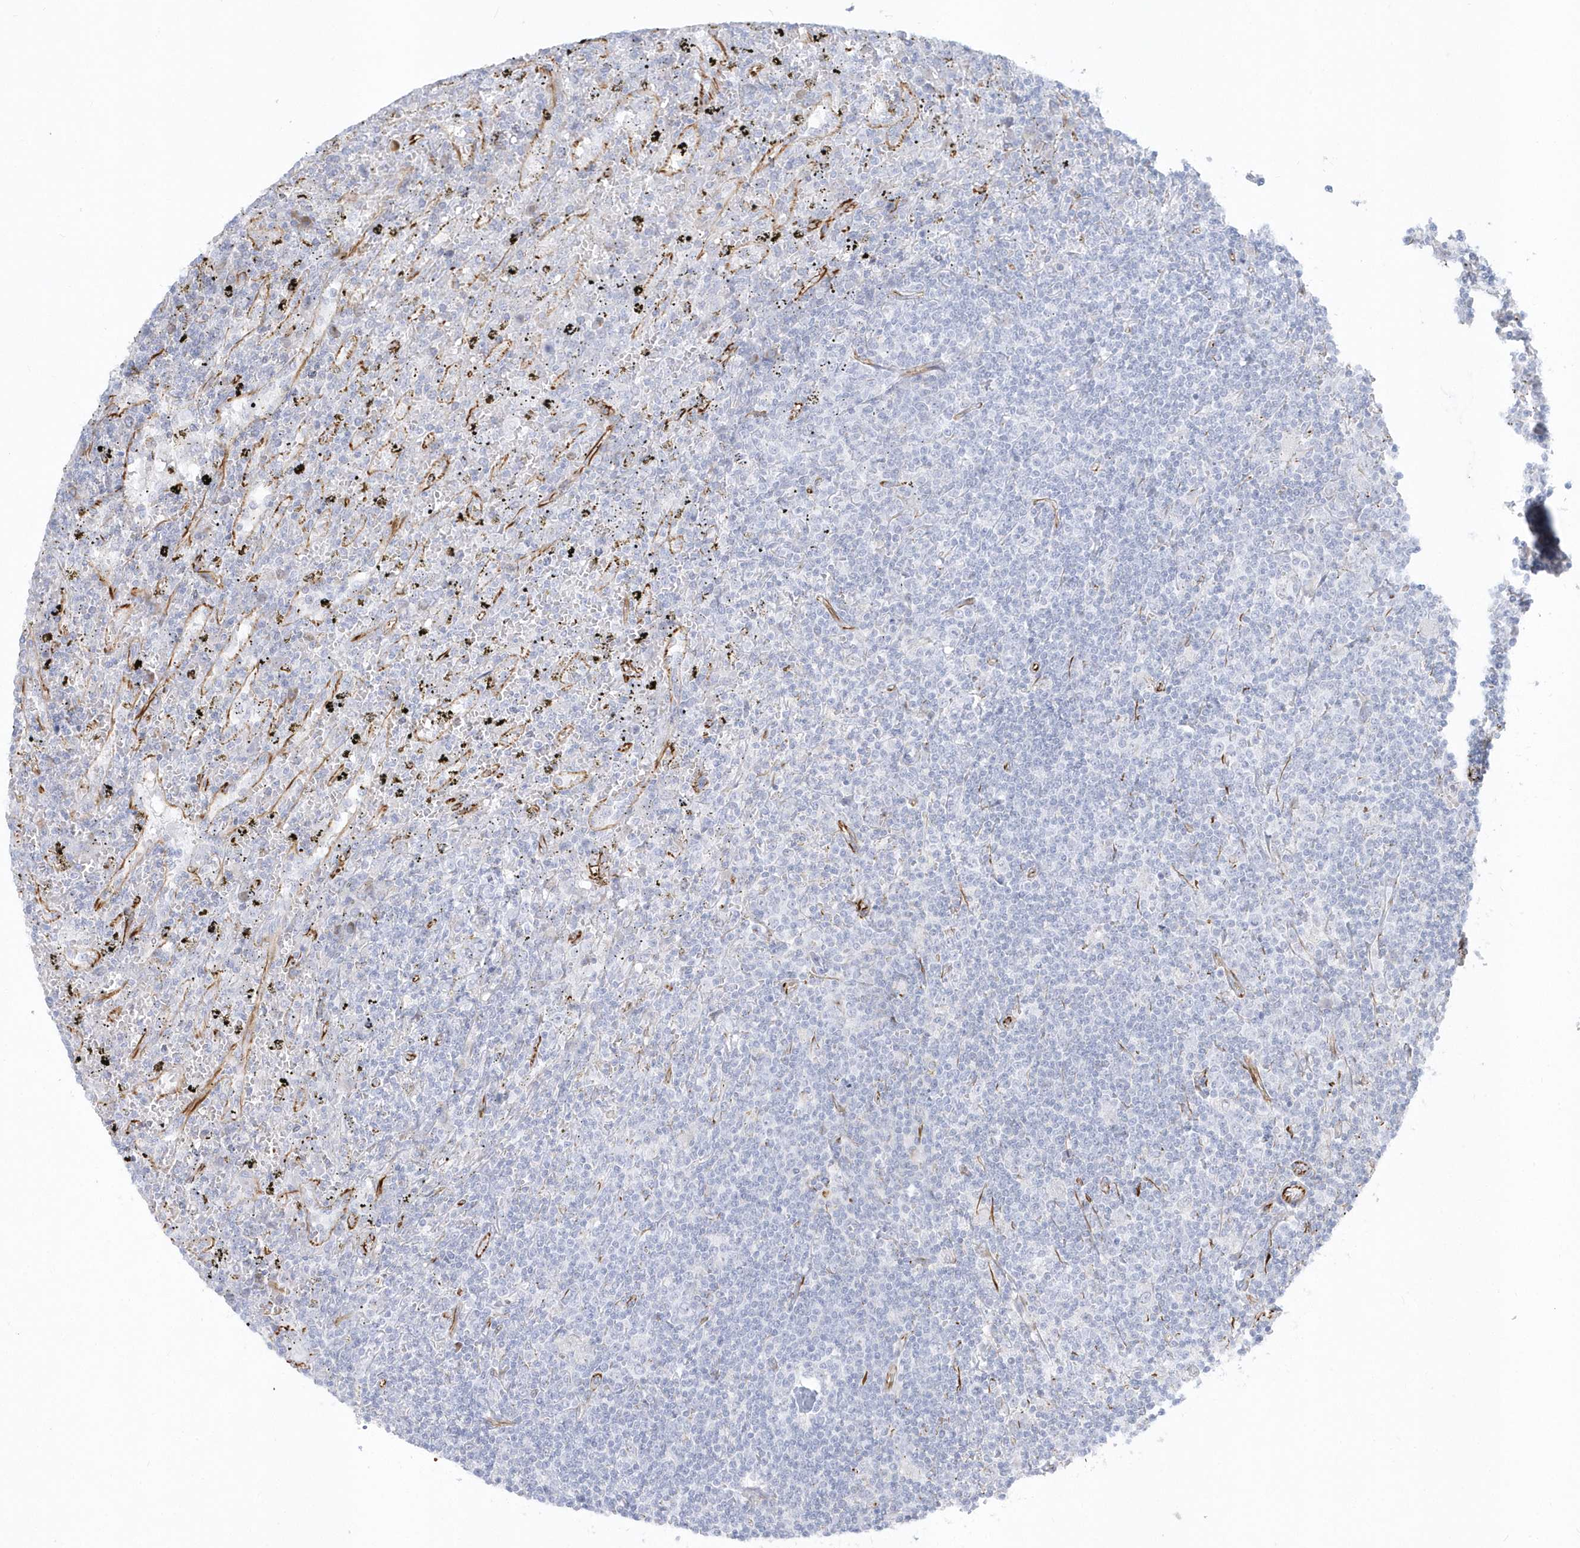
{"staining": {"intensity": "negative", "quantity": "none", "location": "none"}, "tissue": "lymphoma", "cell_type": "Tumor cells", "image_type": "cancer", "snomed": [{"axis": "morphology", "description": "Malignant lymphoma, non-Hodgkin's type, Low grade"}, {"axis": "topography", "description": "Spleen"}], "caption": "Immunohistochemistry of human lymphoma displays no staining in tumor cells. Nuclei are stained in blue.", "gene": "PPIL6", "patient": {"sex": "male", "age": 76}}